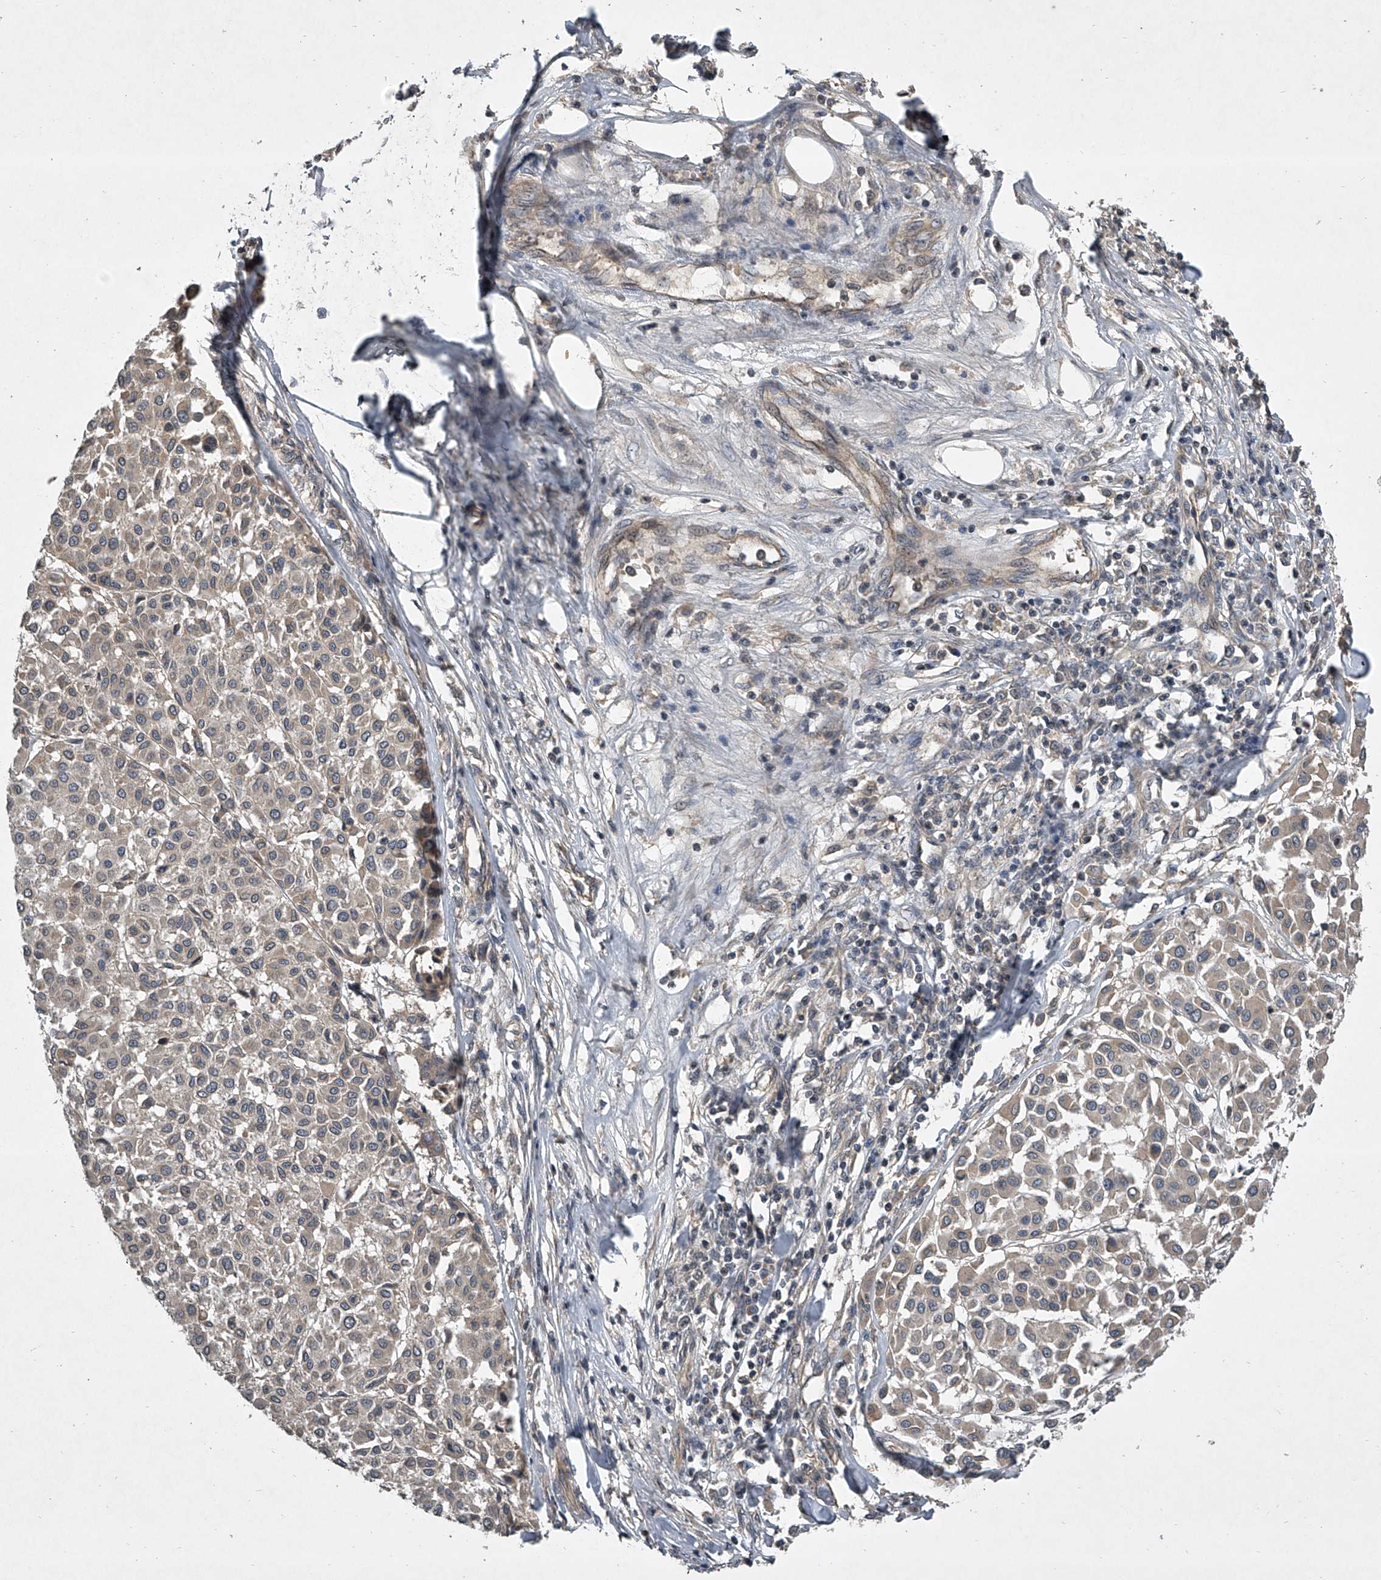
{"staining": {"intensity": "weak", "quantity": "<25%", "location": "cytoplasmic/membranous"}, "tissue": "melanoma", "cell_type": "Tumor cells", "image_type": "cancer", "snomed": [{"axis": "morphology", "description": "Malignant melanoma, Metastatic site"}, {"axis": "topography", "description": "Soft tissue"}], "caption": "Protein analysis of melanoma reveals no significant staining in tumor cells.", "gene": "NFS1", "patient": {"sex": "male", "age": 41}}